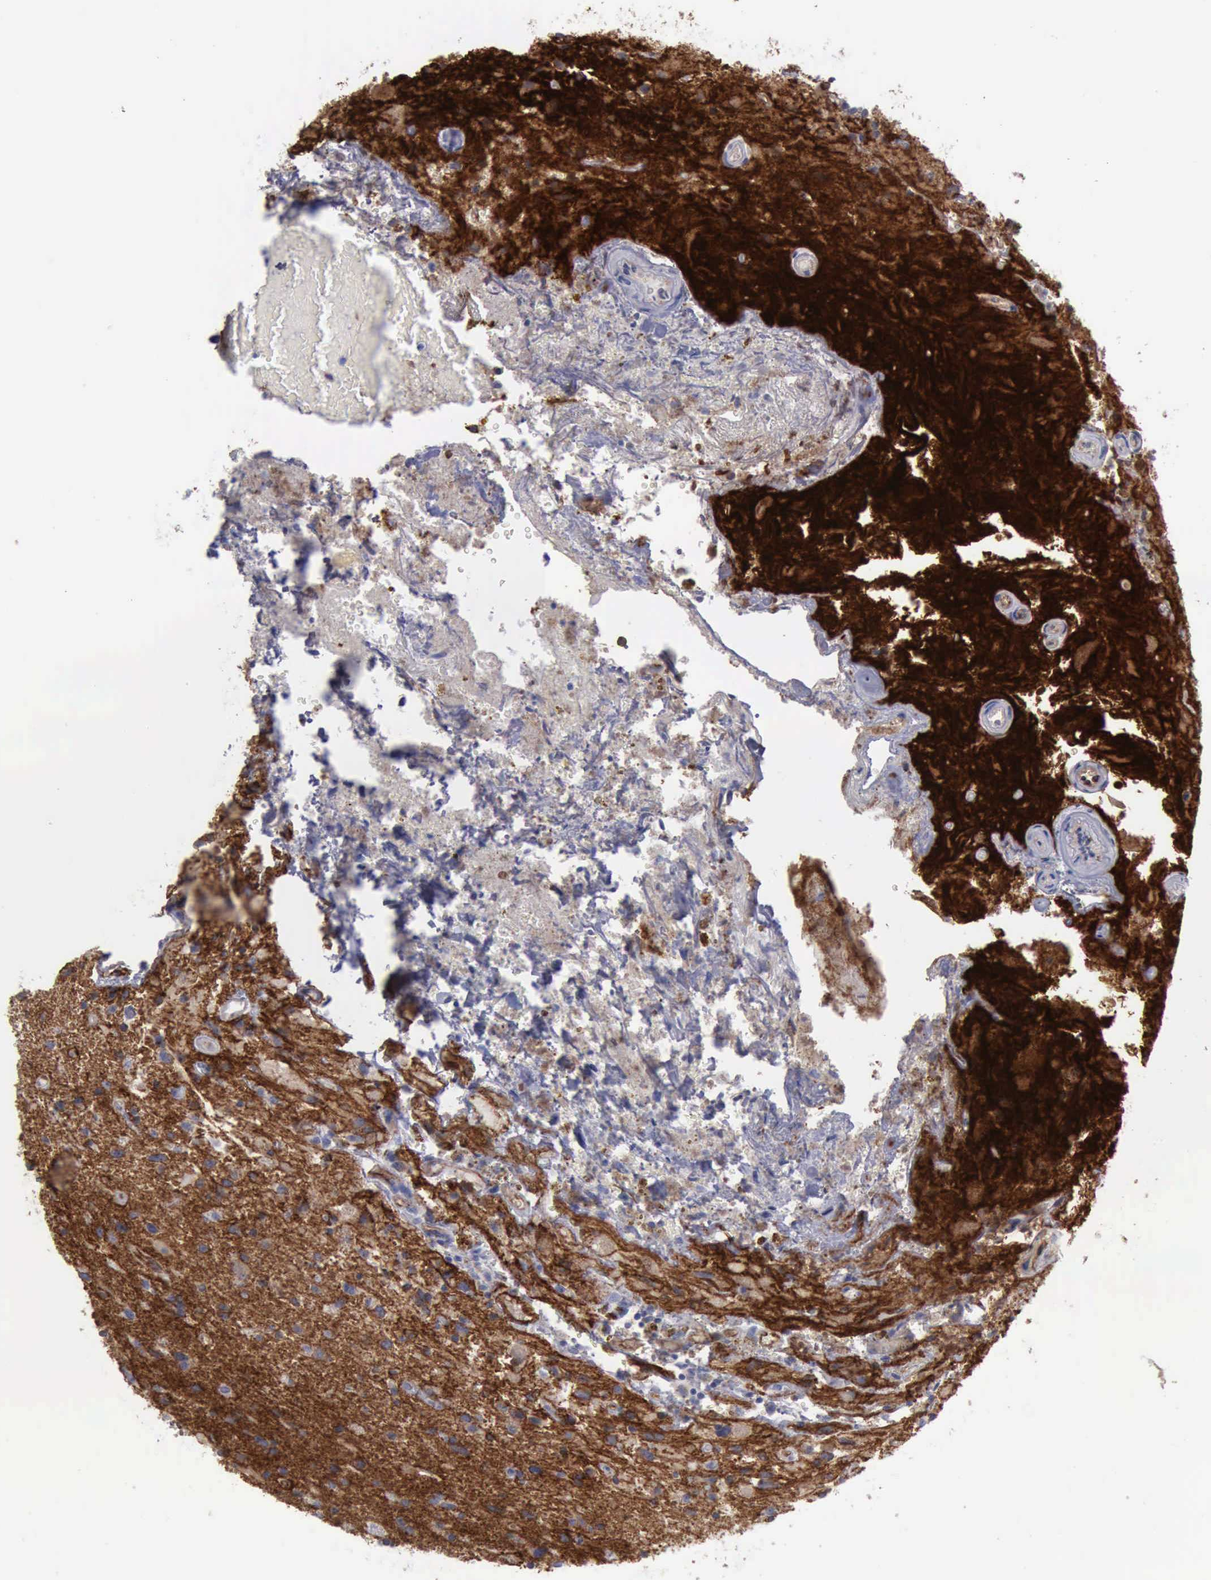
{"staining": {"intensity": "strong", "quantity": ">75%", "location": "cytoplasmic/membranous"}, "tissue": "glioma", "cell_type": "Tumor cells", "image_type": "cancer", "snomed": [{"axis": "morphology", "description": "Glioma, malignant, High grade"}, {"axis": "topography", "description": "Brain"}], "caption": "Immunohistochemical staining of glioma shows strong cytoplasmic/membranous protein staining in approximately >75% of tumor cells. (DAB (3,3'-diaminobenzidine) = brown stain, brightfield microscopy at high magnification).", "gene": "CDH2", "patient": {"sex": "male", "age": 48}}